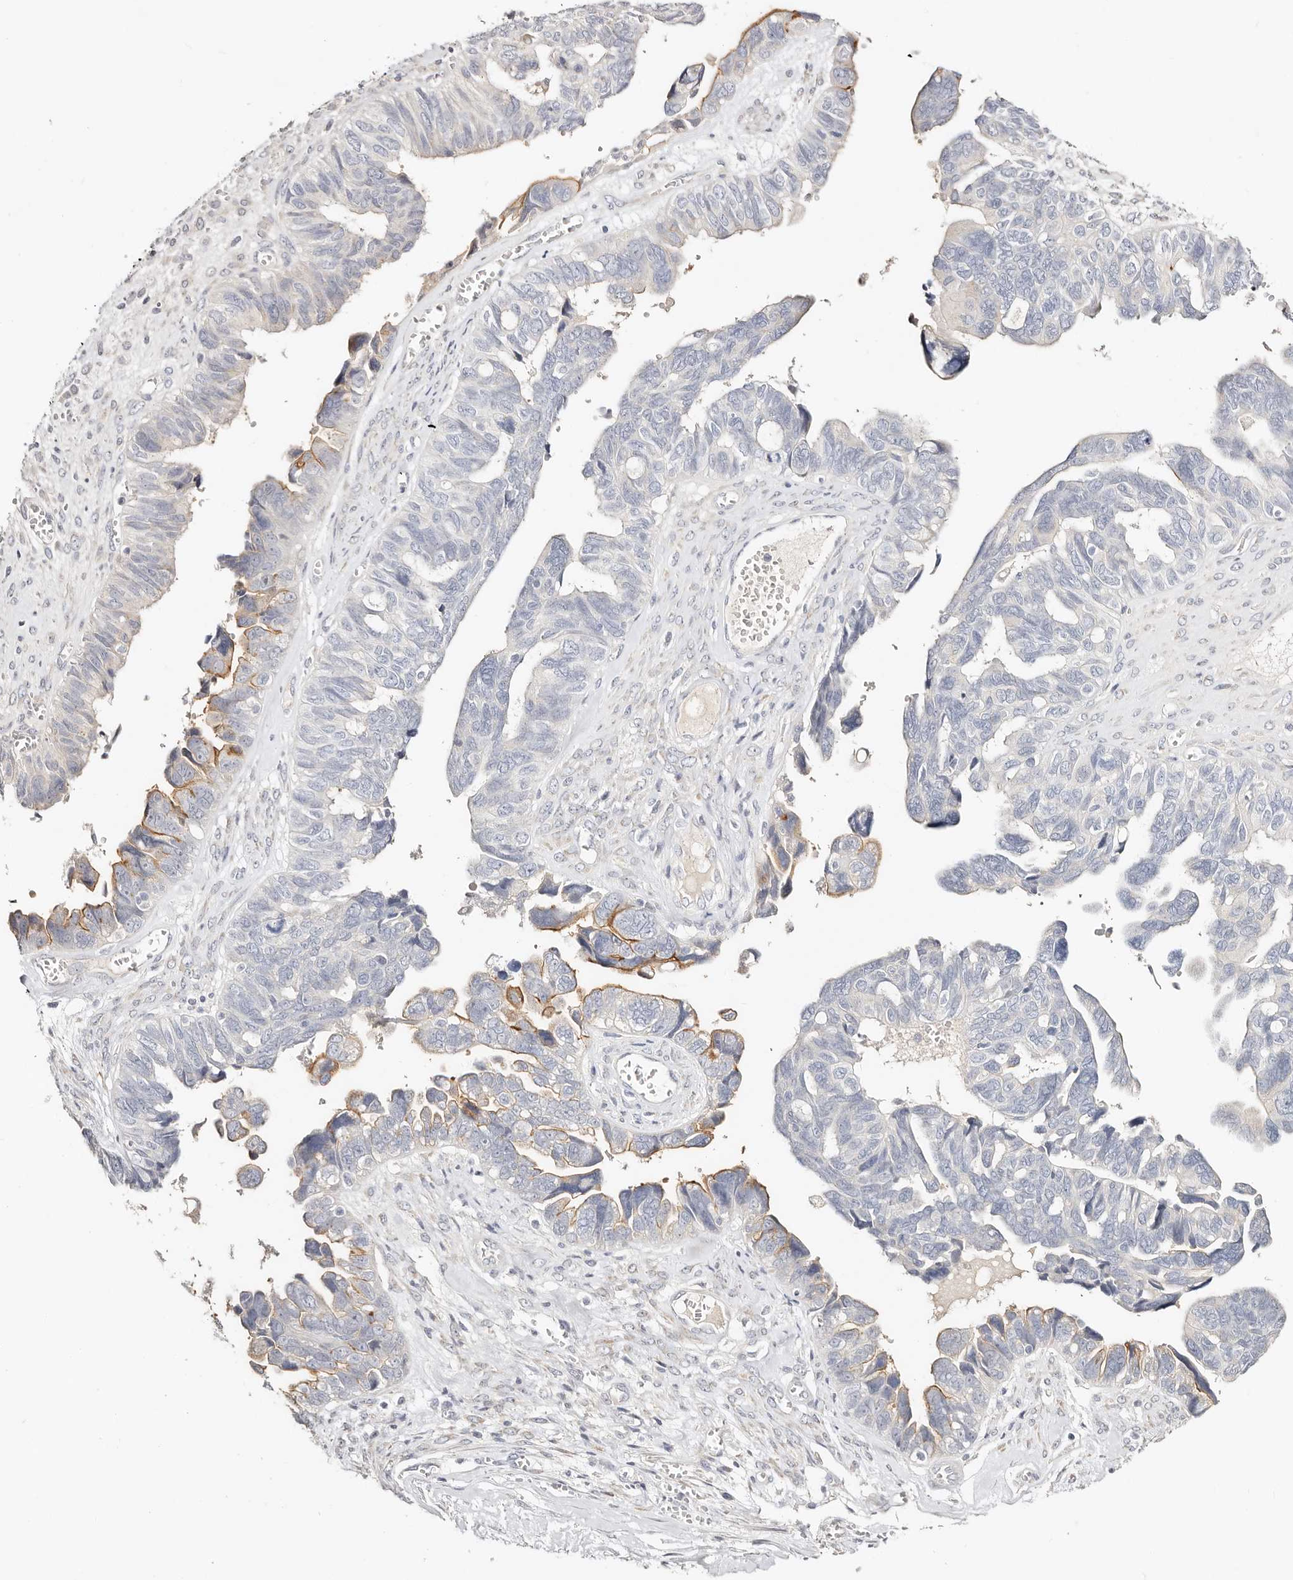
{"staining": {"intensity": "negative", "quantity": "none", "location": "none"}, "tissue": "ovarian cancer", "cell_type": "Tumor cells", "image_type": "cancer", "snomed": [{"axis": "morphology", "description": "Cystadenocarcinoma, serous, NOS"}, {"axis": "topography", "description": "Ovary"}], "caption": "Immunohistochemistry (IHC) of serous cystadenocarcinoma (ovarian) reveals no staining in tumor cells.", "gene": "DNASE1", "patient": {"sex": "female", "age": 79}}